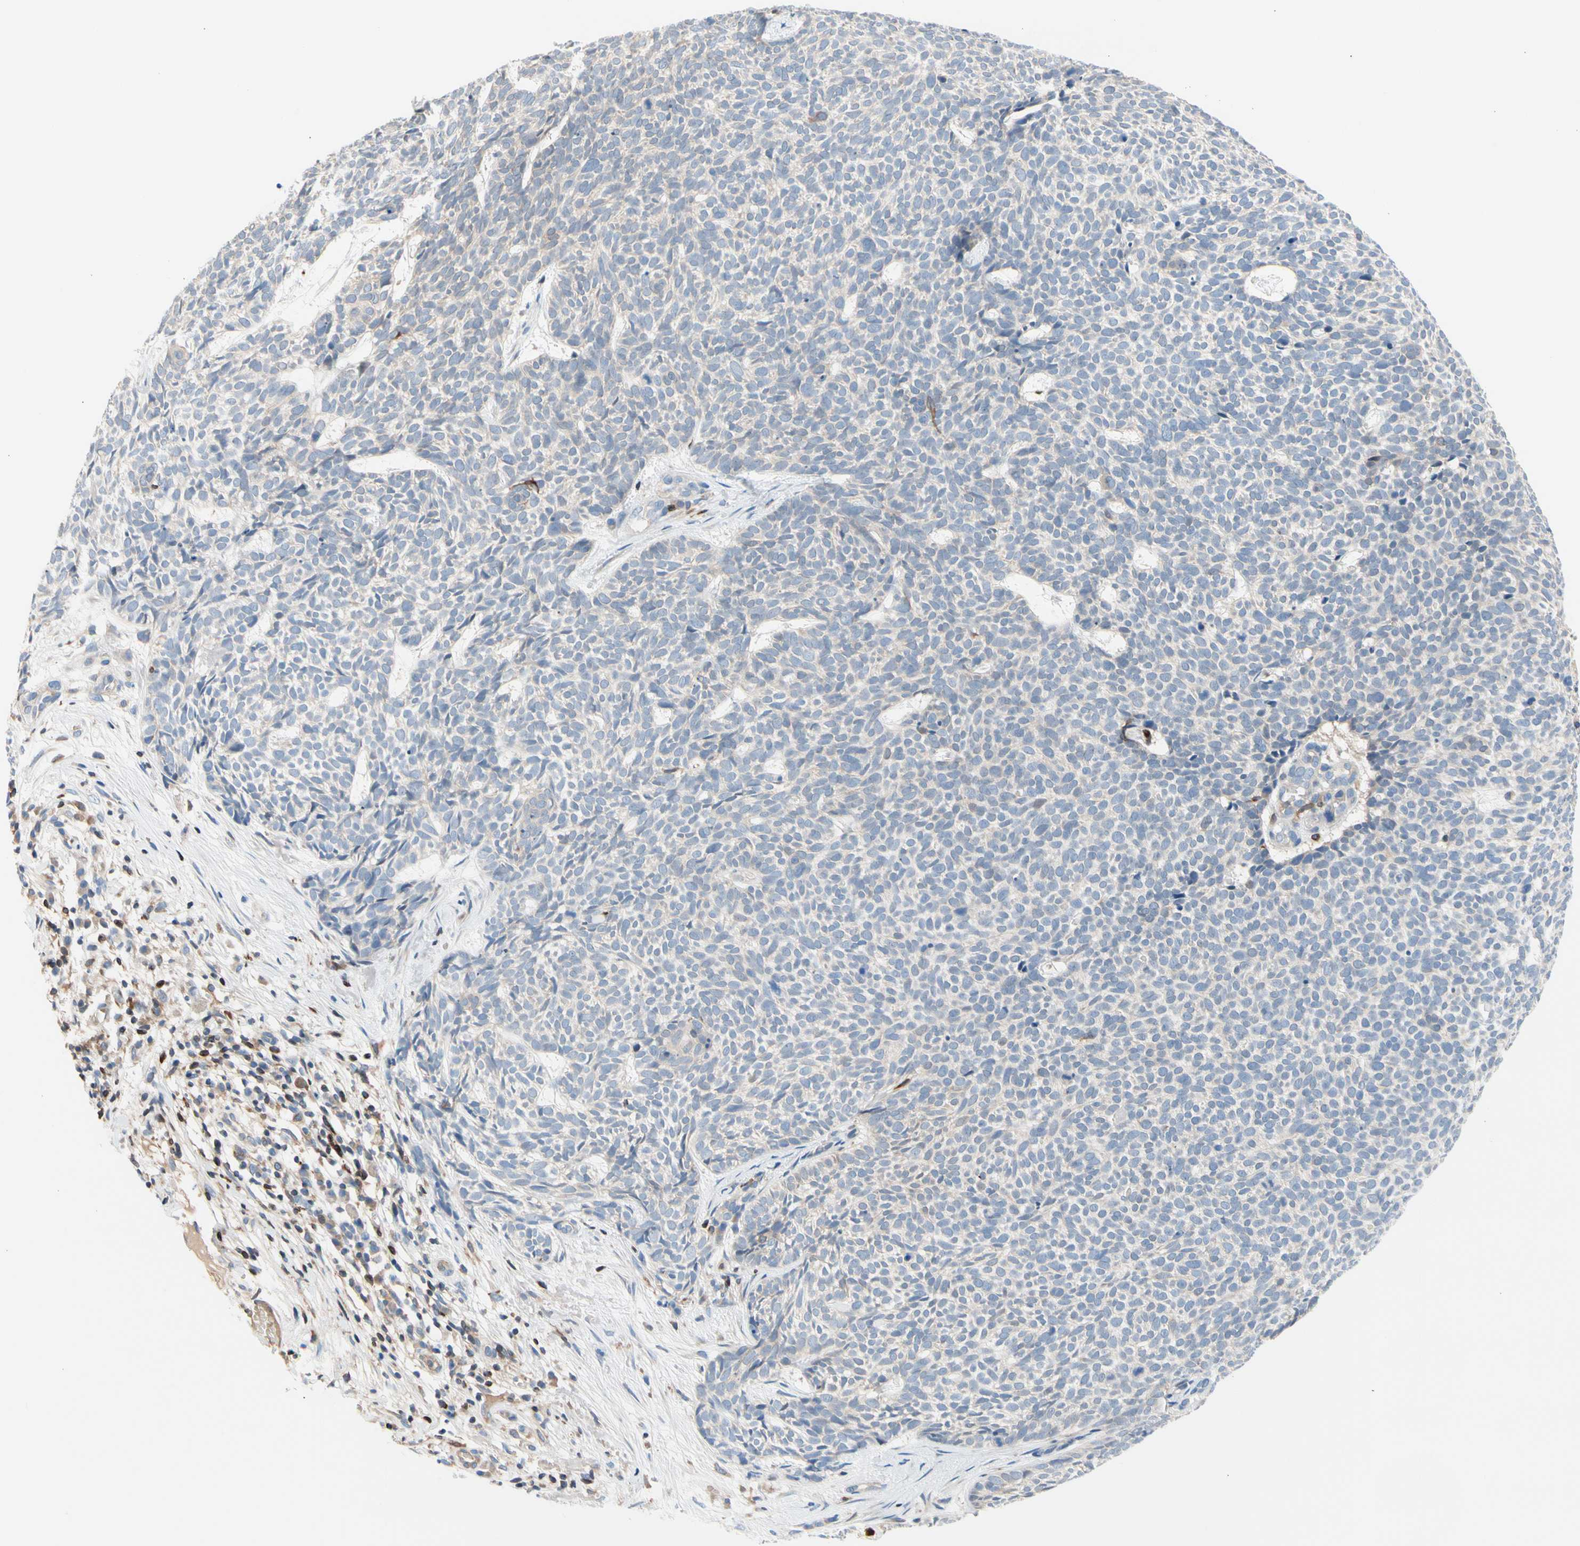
{"staining": {"intensity": "negative", "quantity": "none", "location": "none"}, "tissue": "skin cancer", "cell_type": "Tumor cells", "image_type": "cancer", "snomed": [{"axis": "morphology", "description": "Basal cell carcinoma"}, {"axis": "topography", "description": "Skin"}], "caption": "Human basal cell carcinoma (skin) stained for a protein using immunohistochemistry reveals no positivity in tumor cells.", "gene": "MAP3K3", "patient": {"sex": "female", "age": 84}}